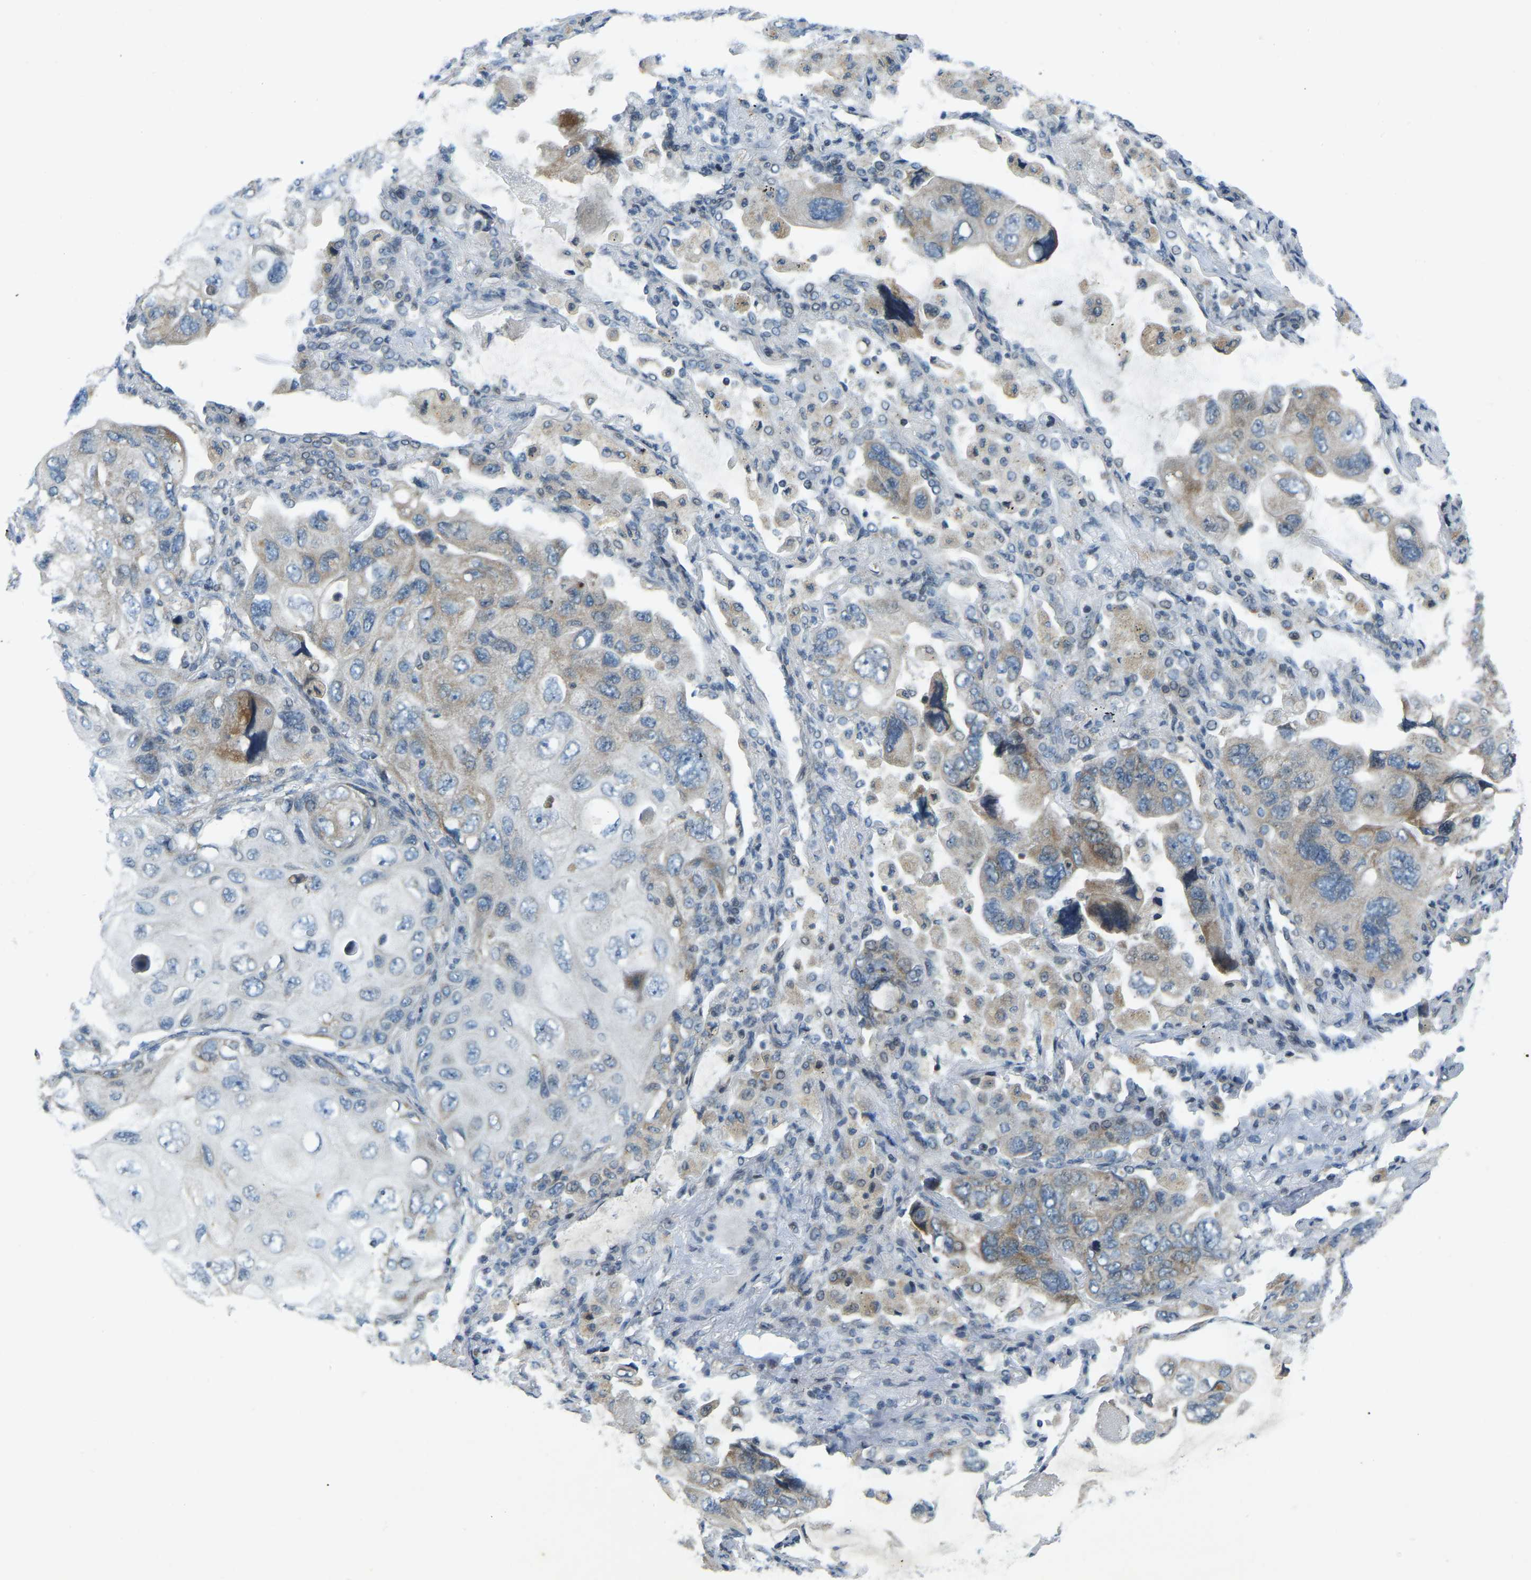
{"staining": {"intensity": "moderate", "quantity": "25%-75%", "location": "cytoplasmic/membranous"}, "tissue": "lung cancer", "cell_type": "Tumor cells", "image_type": "cancer", "snomed": [{"axis": "morphology", "description": "Squamous cell carcinoma, NOS"}, {"axis": "topography", "description": "Lung"}], "caption": "Immunohistochemistry (IHC) micrograph of neoplastic tissue: human lung cancer (squamous cell carcinoma) stained using IHC demonstrates medium levels of moderate protein expression localized specifically in the cytoplasmic/membranous of tumor cells, appearing as a cytoplasmic/membranous brown color.", "gene": "PARL", "patient": {"sex": "female", "age": 73}}